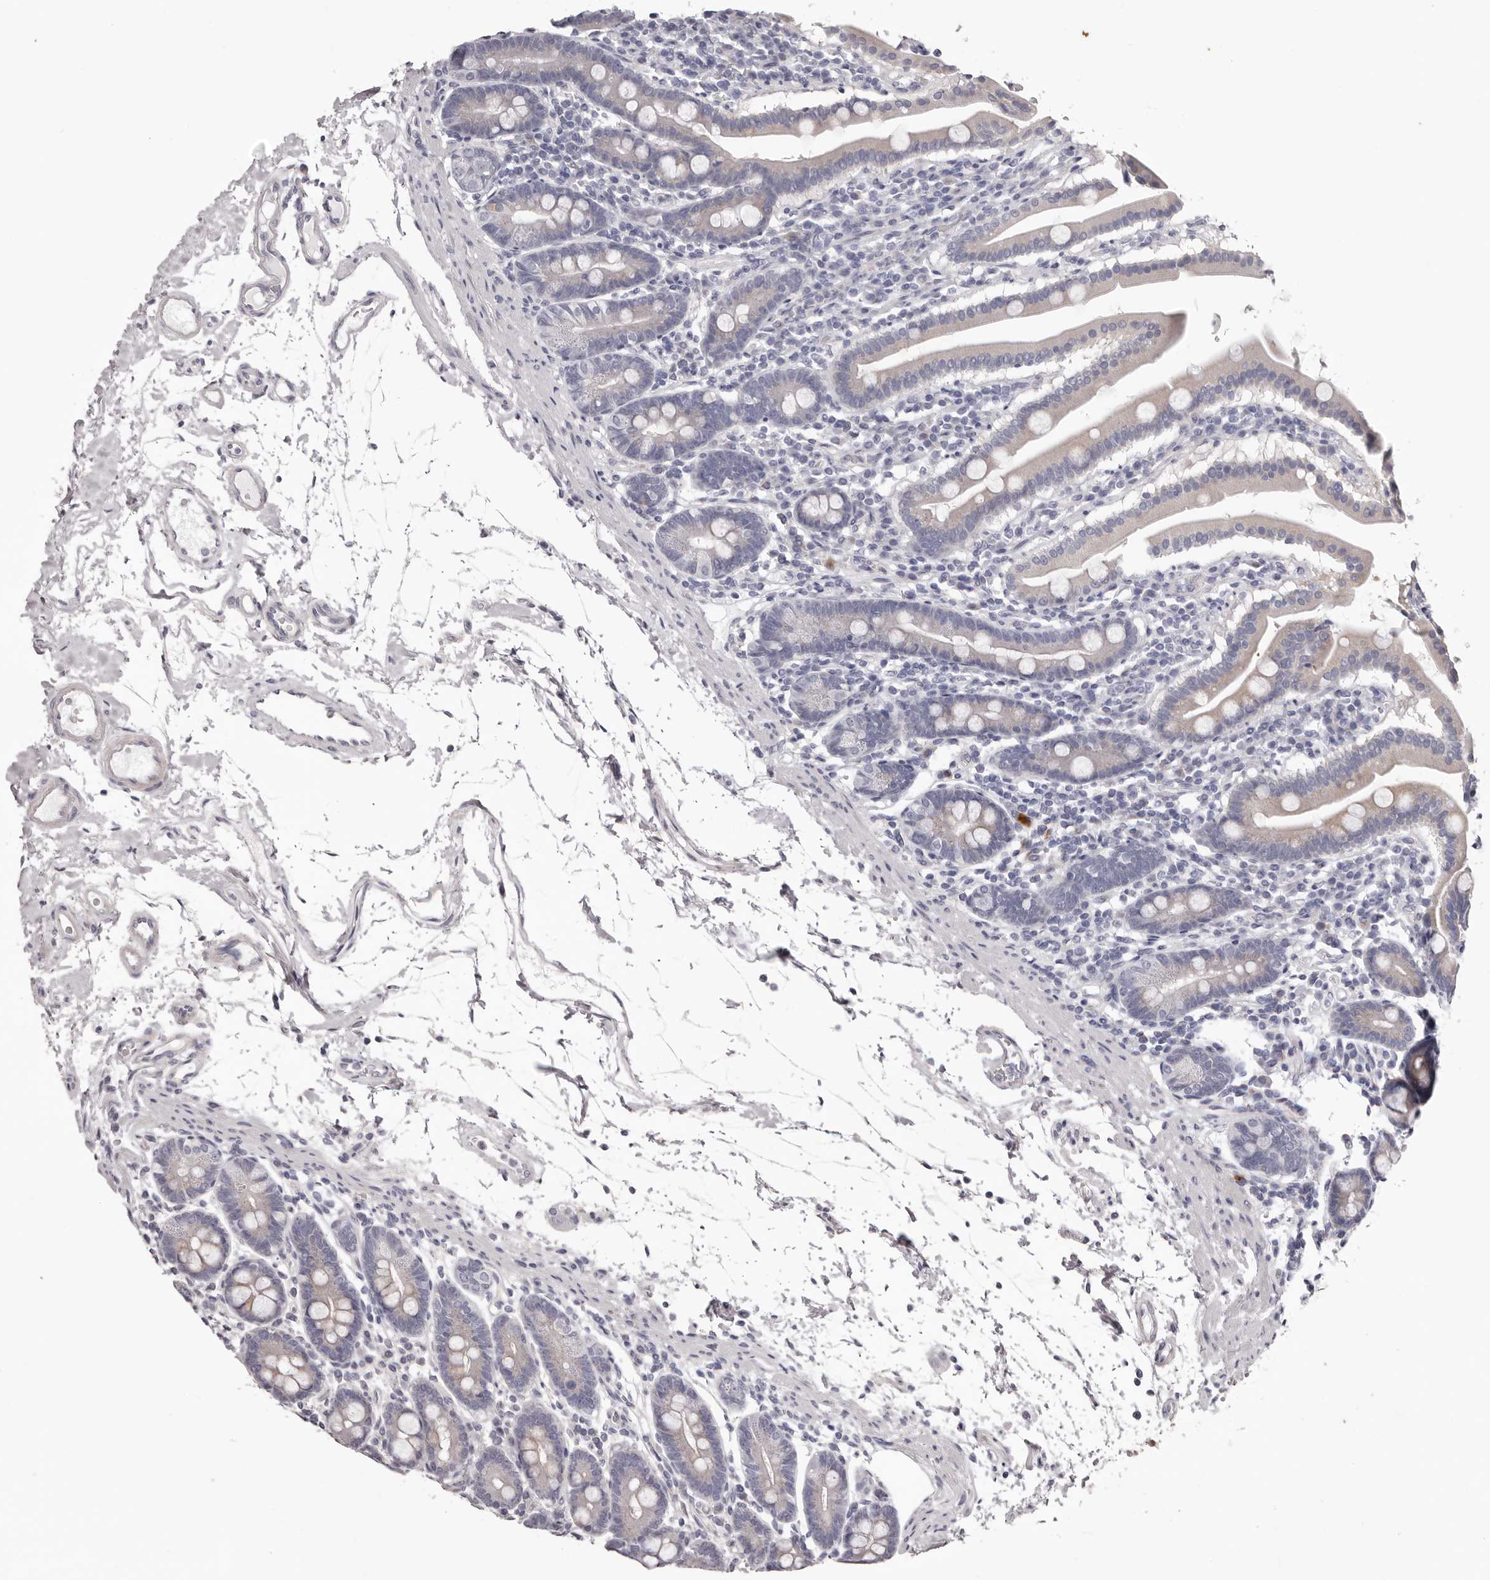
{"staining": {"intensity": "moderate", "quantity": "<25%", "location": "cytoplasmic/membranous"}, "tissue": "duodenum", "cell_type": "Glandular cells", "image_type": "normal", "snomed": [{"axis": "morphology", "description": "Normal tissue, NOS"}, {"axis": "morphology", "description": "Adenocarcinoma, NOS"}, {"axis": "topography", "description": "Pancreas"}, {"axis": "topography", "description": "Duodenum"}], "caption": "Protein analysis of benign duodenum exhibits moderate cytoplasmic/membranous positivity in approximately <25% of glandular cells. (IHC, brightfield microscopy, high magnification).", "gene": "PEG10", "patient": {"sex": "male", "age": 50}}